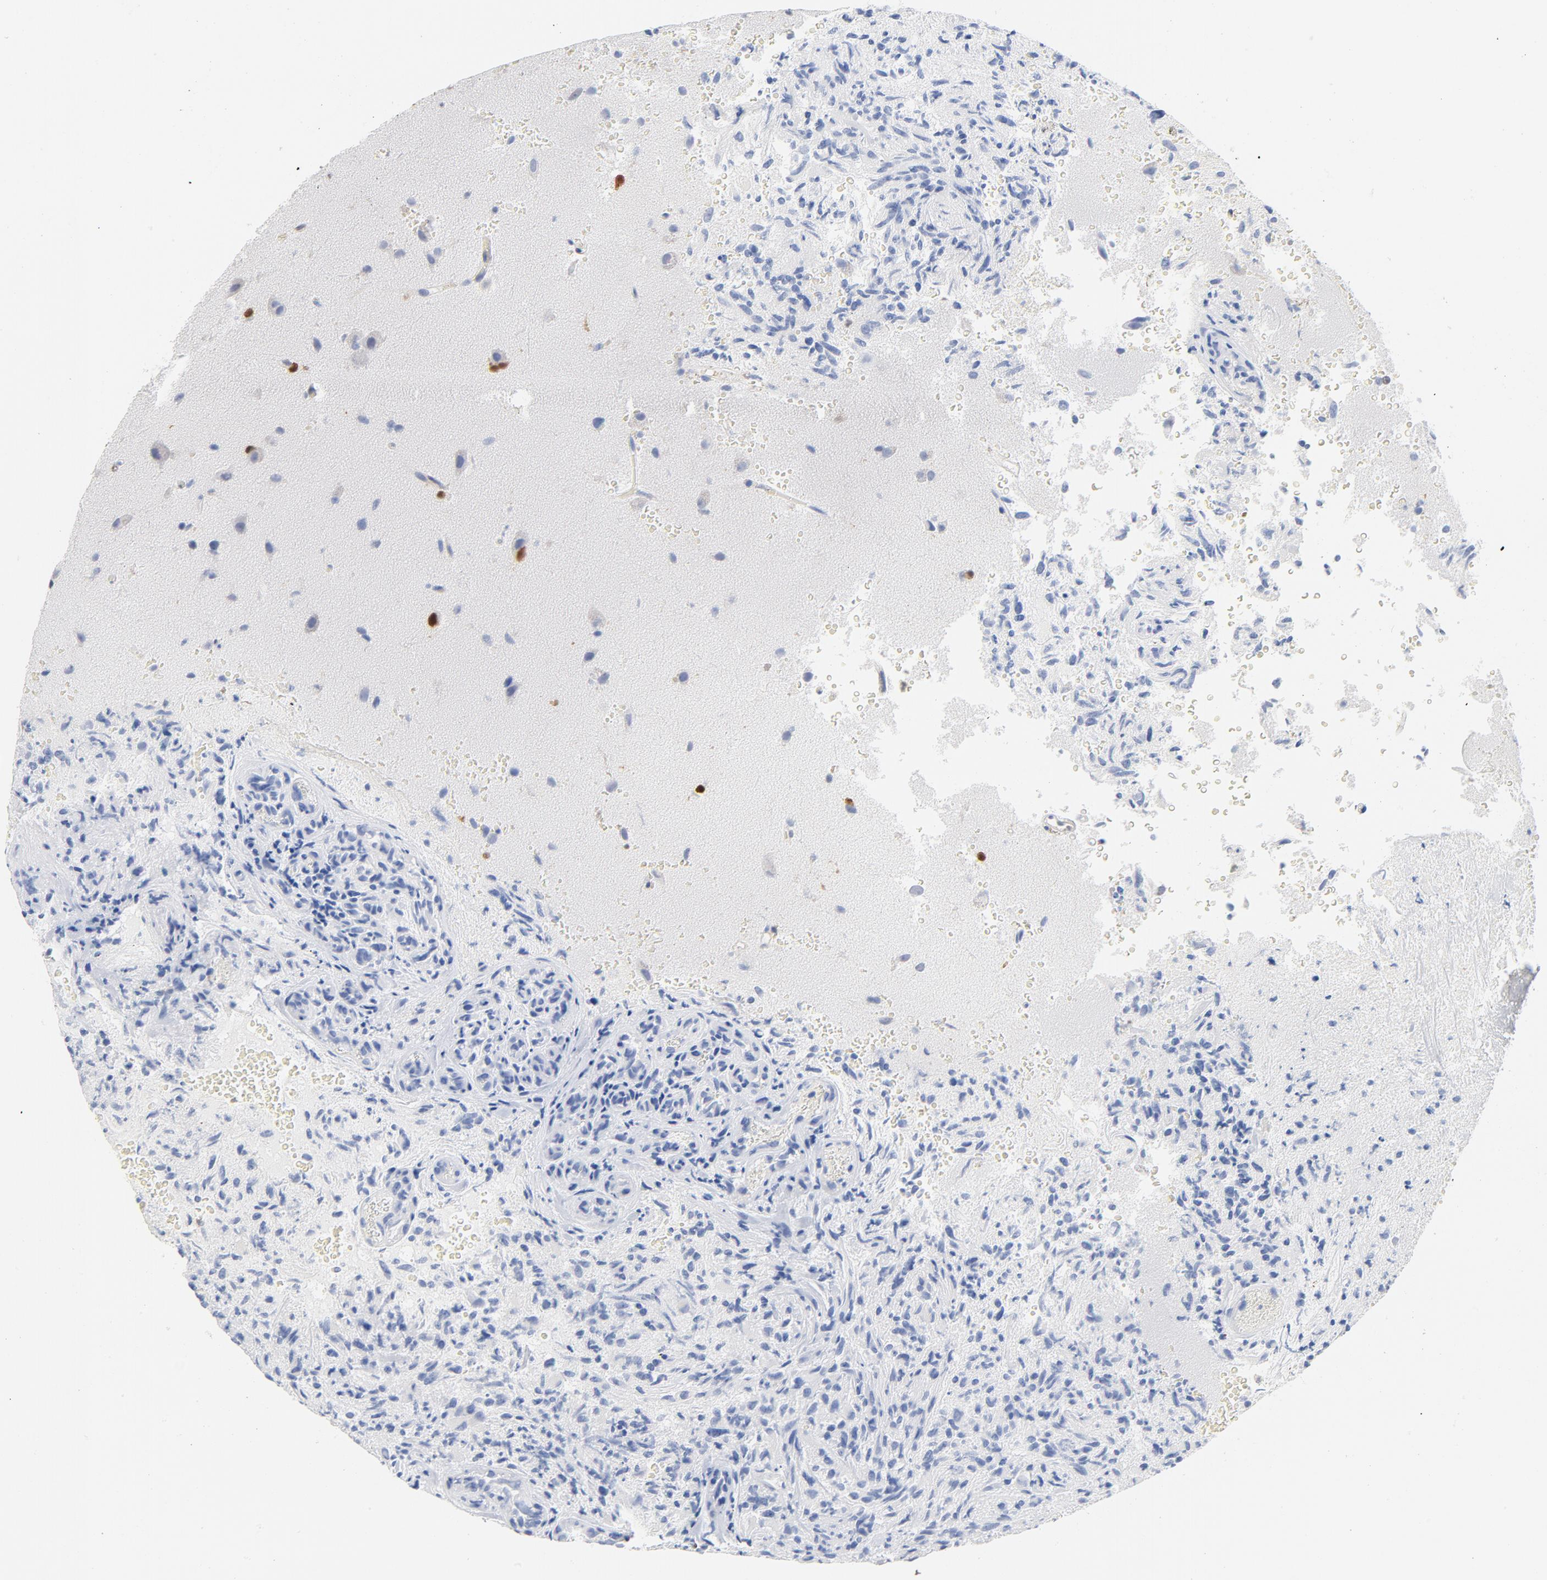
{"staining": {"intensity": "moderate", "quantity": "<25%", "location": "nuclear"}, "tissue": "glioma", "cell_type": "Tumor cells", "image_type": "cancer", "snomed": [{"axis": "morphology", "description": "Normal tissue, NOS"}, {"axis": "morphology", "description": "Glioma, malignant, High grade"}, {"axis": "topography", "description": "Cerebral cortex"}], "caption": "An image of human high-grade glioma (malignant) stained for a protein exhibits moderate nuclear brown staining in tumor cells.", "gene": "CDKN1B", "patient": {"sex": "male", "age": 75}}